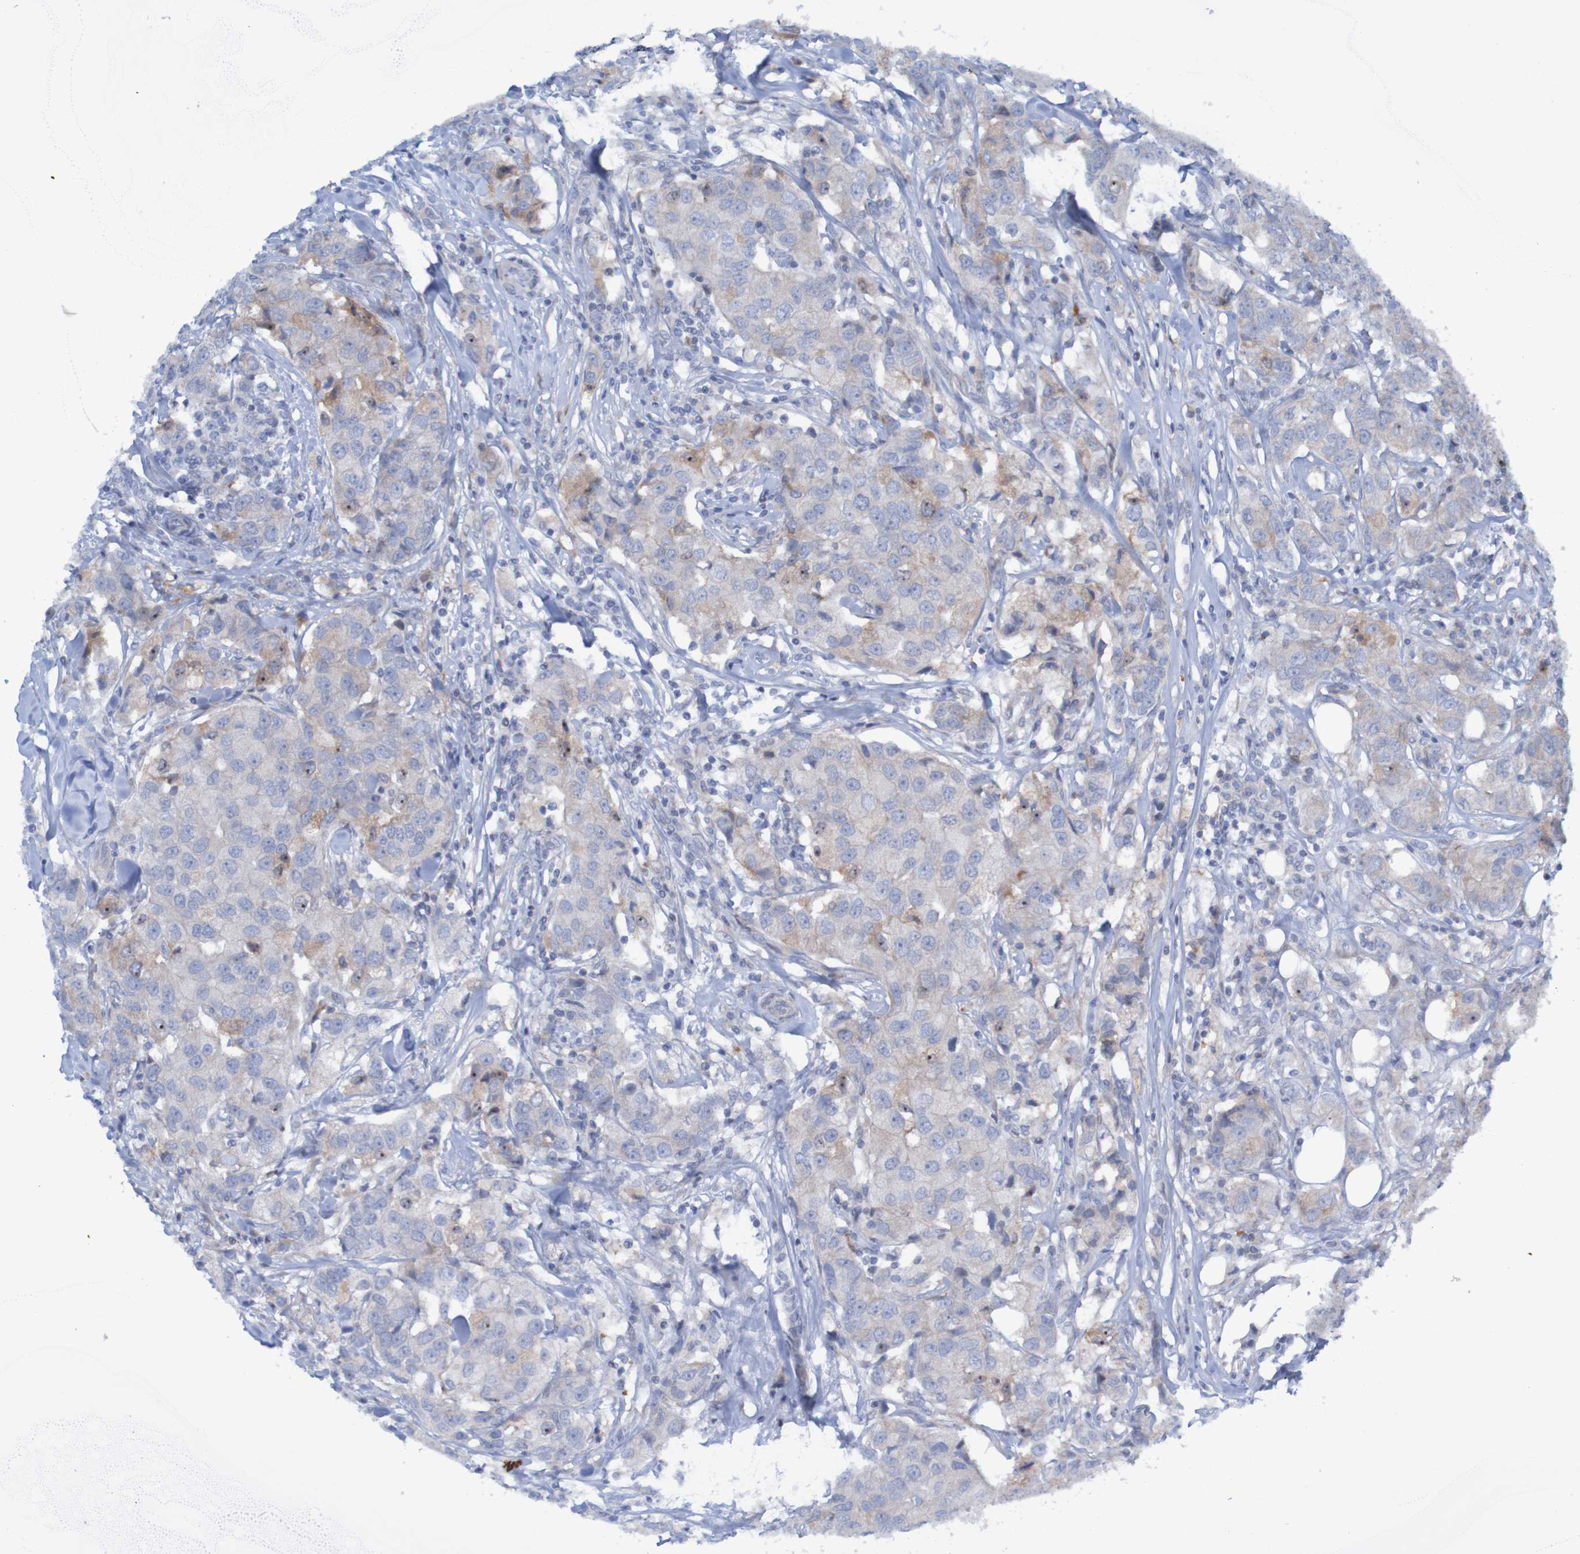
{"staining": {"intensity": "moderate", "quantity": "25%-75%", "location": "cytoplasmic/membranous,nuclear"}, "tissue": "breast cancer", "cell_type": "Tumor cells", "image_type": "cancer", "snomed": [{"axis": "morphology", "description": "Duct carcinoma"}, {"axis": "topography", "description": "Breast"}], "caption": "Moderate cytoplasmic/membranous and nuclear staining for a protein is identified in about 25%-75% of tumor cells of breast cancer using immunohistochemistry (IHC).", "gene": "ANGPT4", "patient": {"sex": "female", "age": 80}}